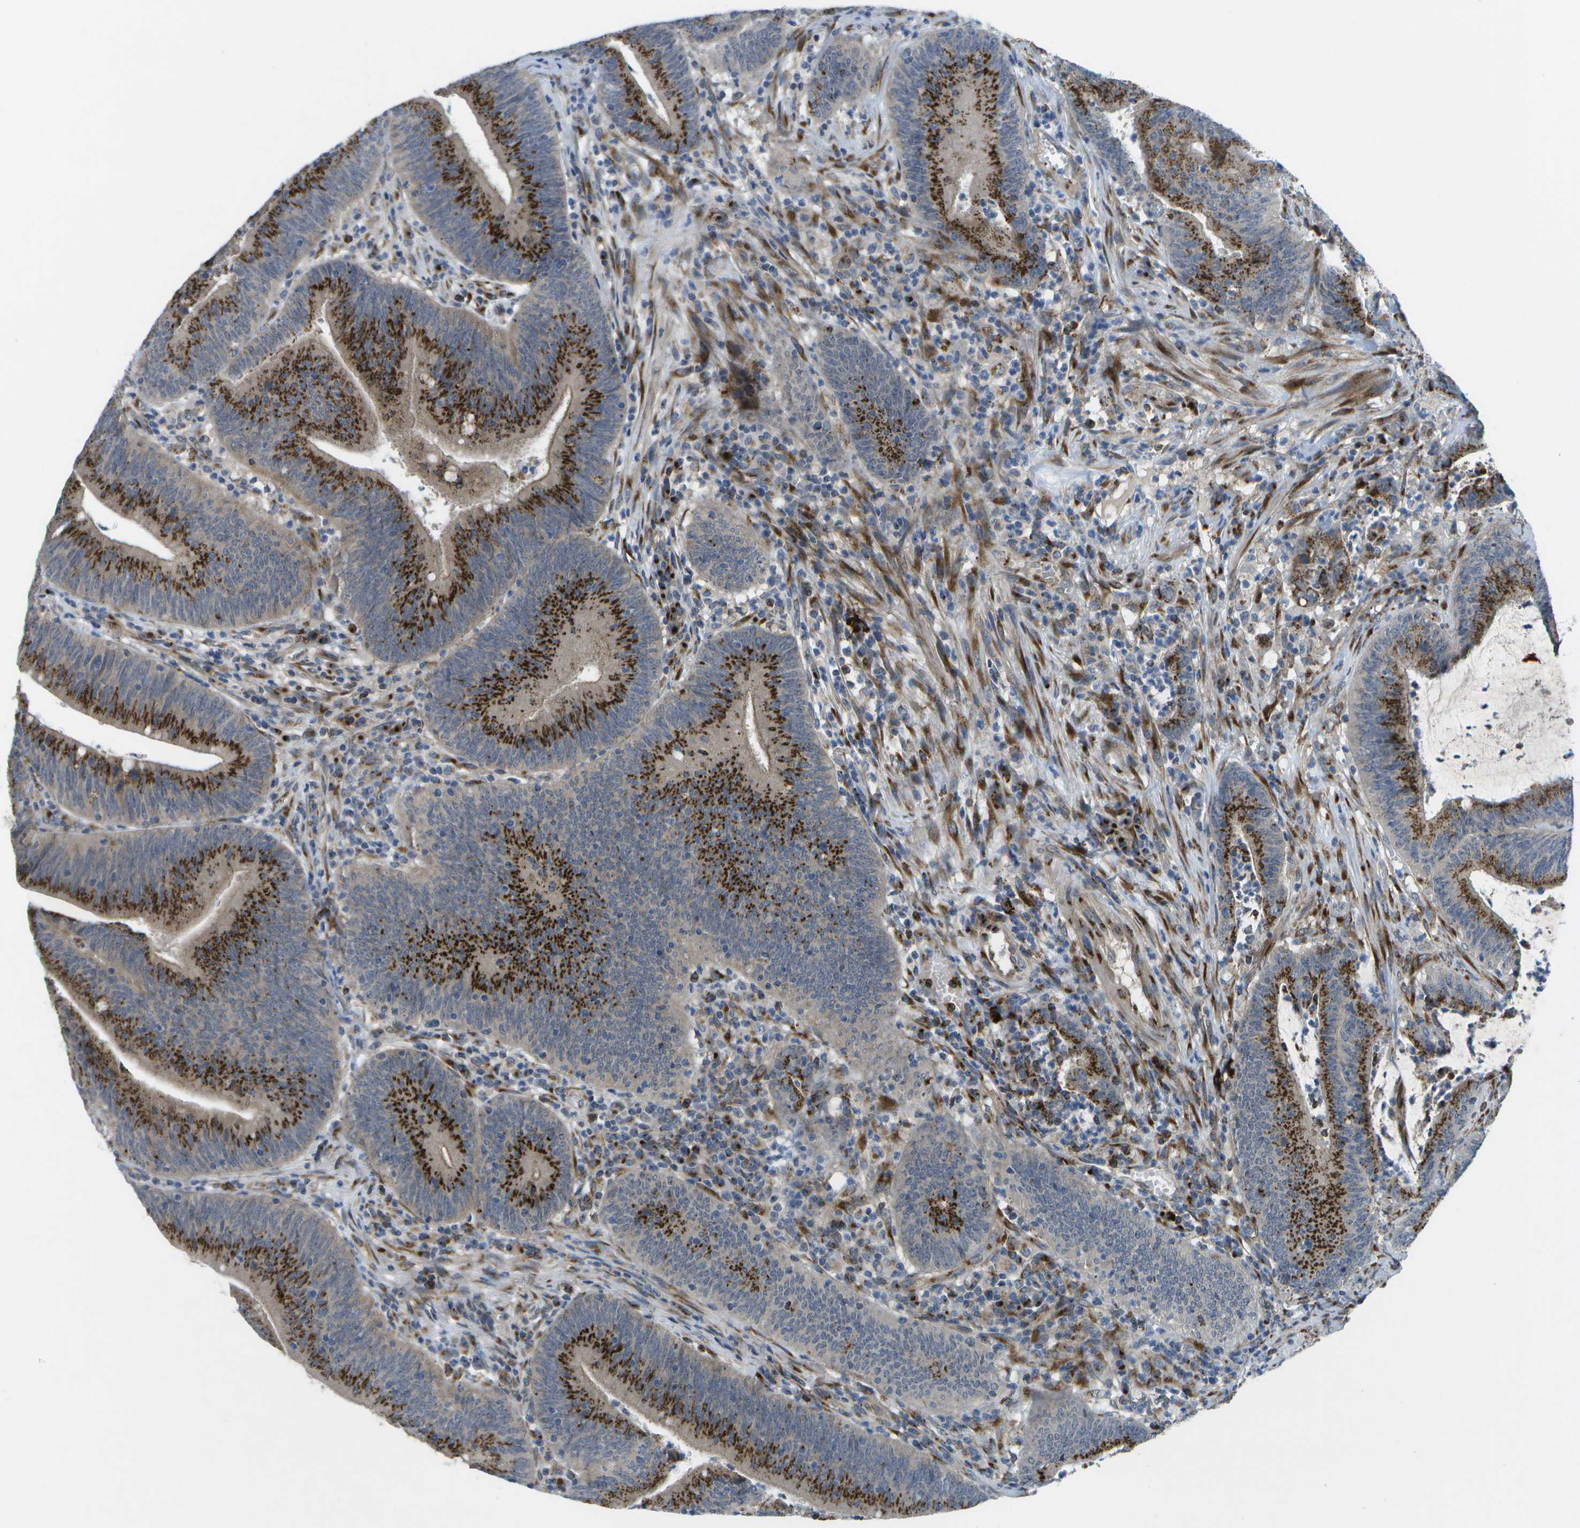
{"staining": {"intensity": "strong", "quantity": ">75%", "location": "cytoplasmic/membranous"}, "tissue": "colorectal cancer", "cell_type": "Tumor cells", "image_type": "cancer", "snomed": [{"axis": "morphology", "description": "Normal tissue, NOS"}, {"axis": "morphology", "description": "Adenocarcinoma, NOS"}, {"axis": "topography", "description": "Rectum"}], "caption": "There is high levels of strong cytoplasmic/membranous positivity in tumor cells of colorectal adenocarcinoma, as demonstrated by immunohistochemical staining (brown color).", "gene": "QSOX2", "patient": {"sex": "female", "age": 66}}